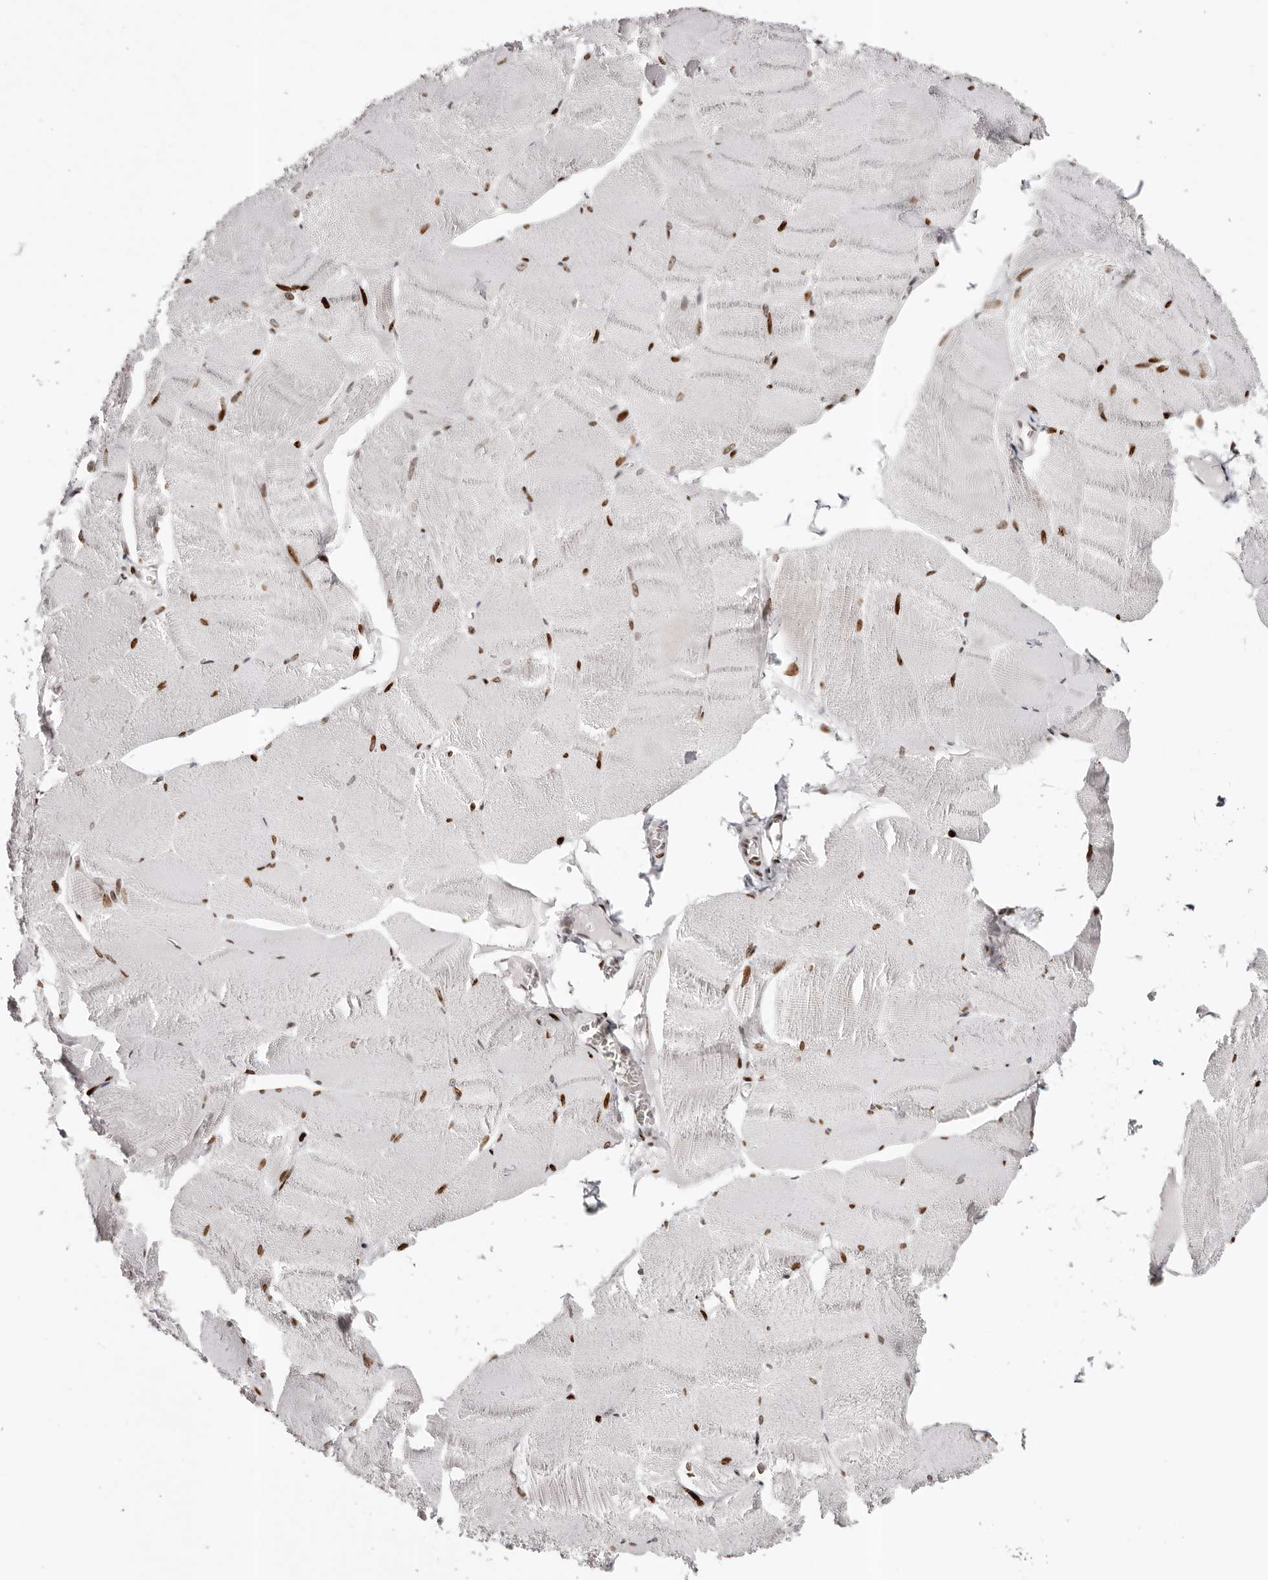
{"staining": {"intensity": "strong", "quantity": ">75%", "location": "nuclear"}, "tissue": "skeletal muscle", "cell_type": "Myocytes", "image_type": "normal", "snomed": [{"axis": "morphology", "description": "Normal tissue, NOS"}, {"axis": "morphology", "description": "Basal cell carcinoma"}, {"axis": "topography", "description": "Skeletal muscle"}], "caption": "Immunohistochemistry (DAB (3,3'-diaminobenzidine)) staining of benign human skeletal muscle displays strong nuclear protein expression in about >75% of myocytes. (brown staining indicates protein expression, while blue staining denotes nuclei).", "gene": "NUP153", "patient": {"sex": "female", "age": 64}}